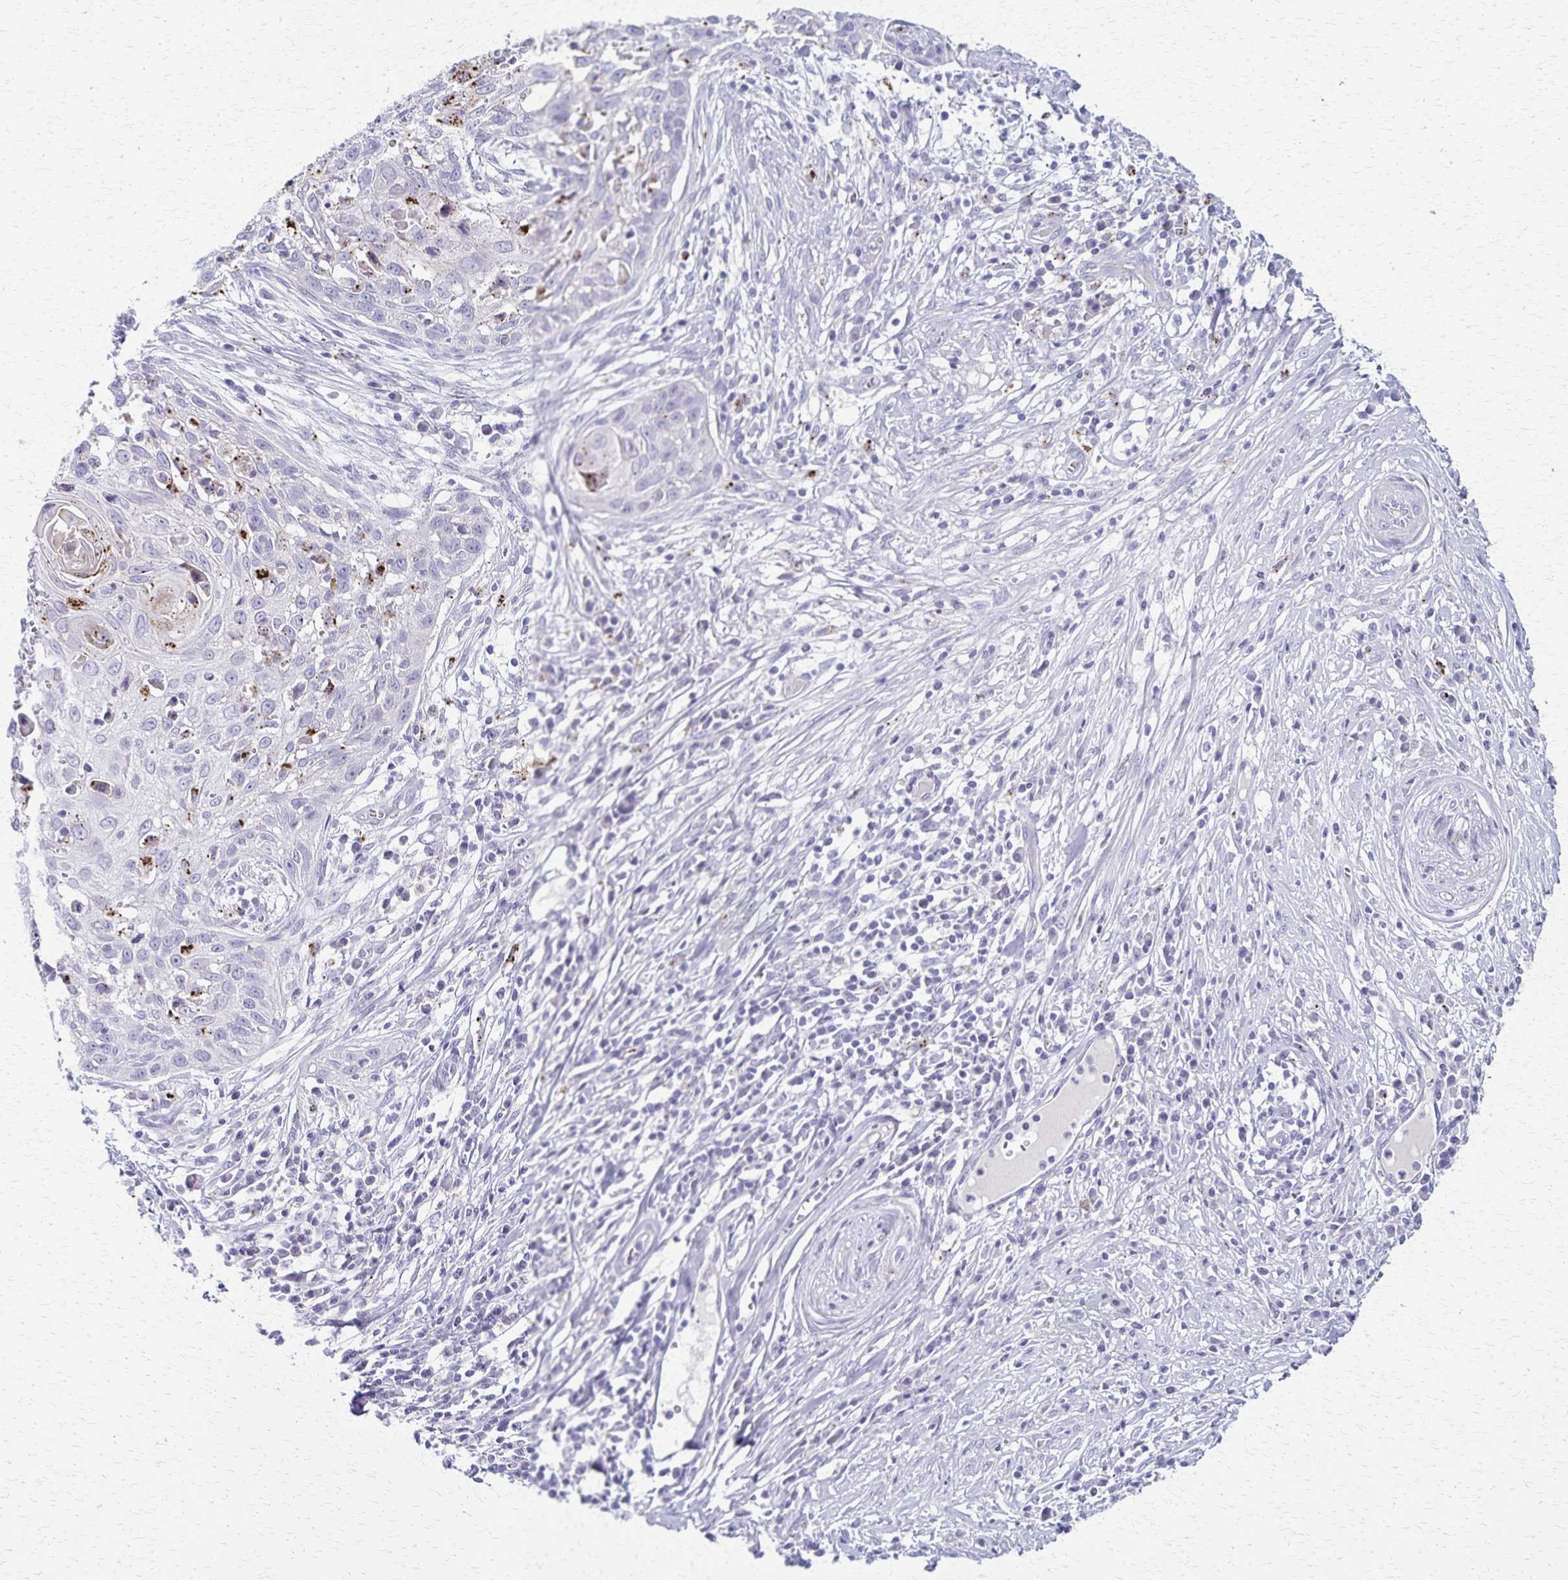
{"staining": {"intensity": "strong", "quantity": "<25%", "location": "cytoplasmic/membranous"}, "tissue": "skin cancer", "cell_type": "Tumor cells", "image_type": "cancer", "snomed": [{"axis": "morphology", "description": "Squamous cell carcinoma, NOS"}, {"axis": "topography", "description": "Skin"}, {"axis": "topography", "description": "Vulva"}], "caption": "A brown stain labels strong cytoplasmic/membranous staining of a protein in human skin cancer (squamous cell carcinoma) tumor cells. (brown staining indicates protein expression, while blue staining denotes nuclei).", "gene": "TMEM60", "patient": {"sex": "female", "age": 83}}